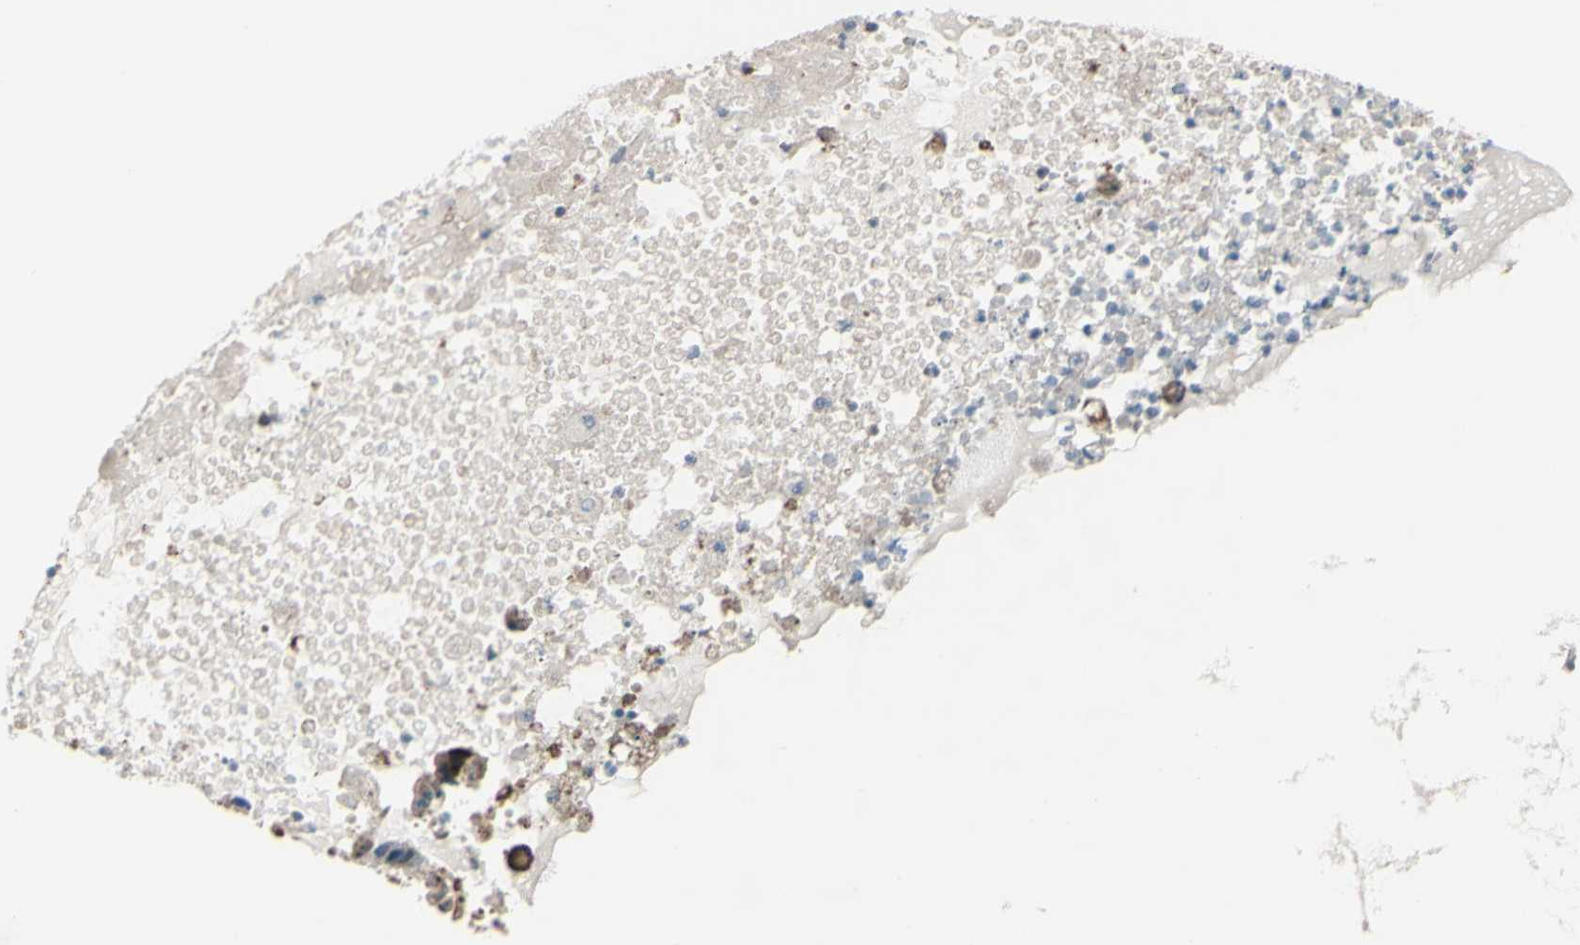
{"staining": {"intensity": "weak", "quantity": ">75%", "location": "cytoplasmic/membranous"}, "tissue": "ovarian cancer", "cell_type": "Tumor cells", "image_type": "cancer", "snomed": [{"axis": "morphology", "description": "Cystadenocarcinoma, mucinous, NOS"}, {"axis": "topography", "description": "Ovary"}], "caption": "This image displays mucinous cystadenocarcinoma (ovarian) stained with immunohistochemistry to label a protein in brown. The cytoplasmic/membranous of tumor cells show weak positivity for the protein. Nuclei are counter-stained blue.", "gene": "GRAMD1B", "patient": {"sex": "female", "age": 80}}